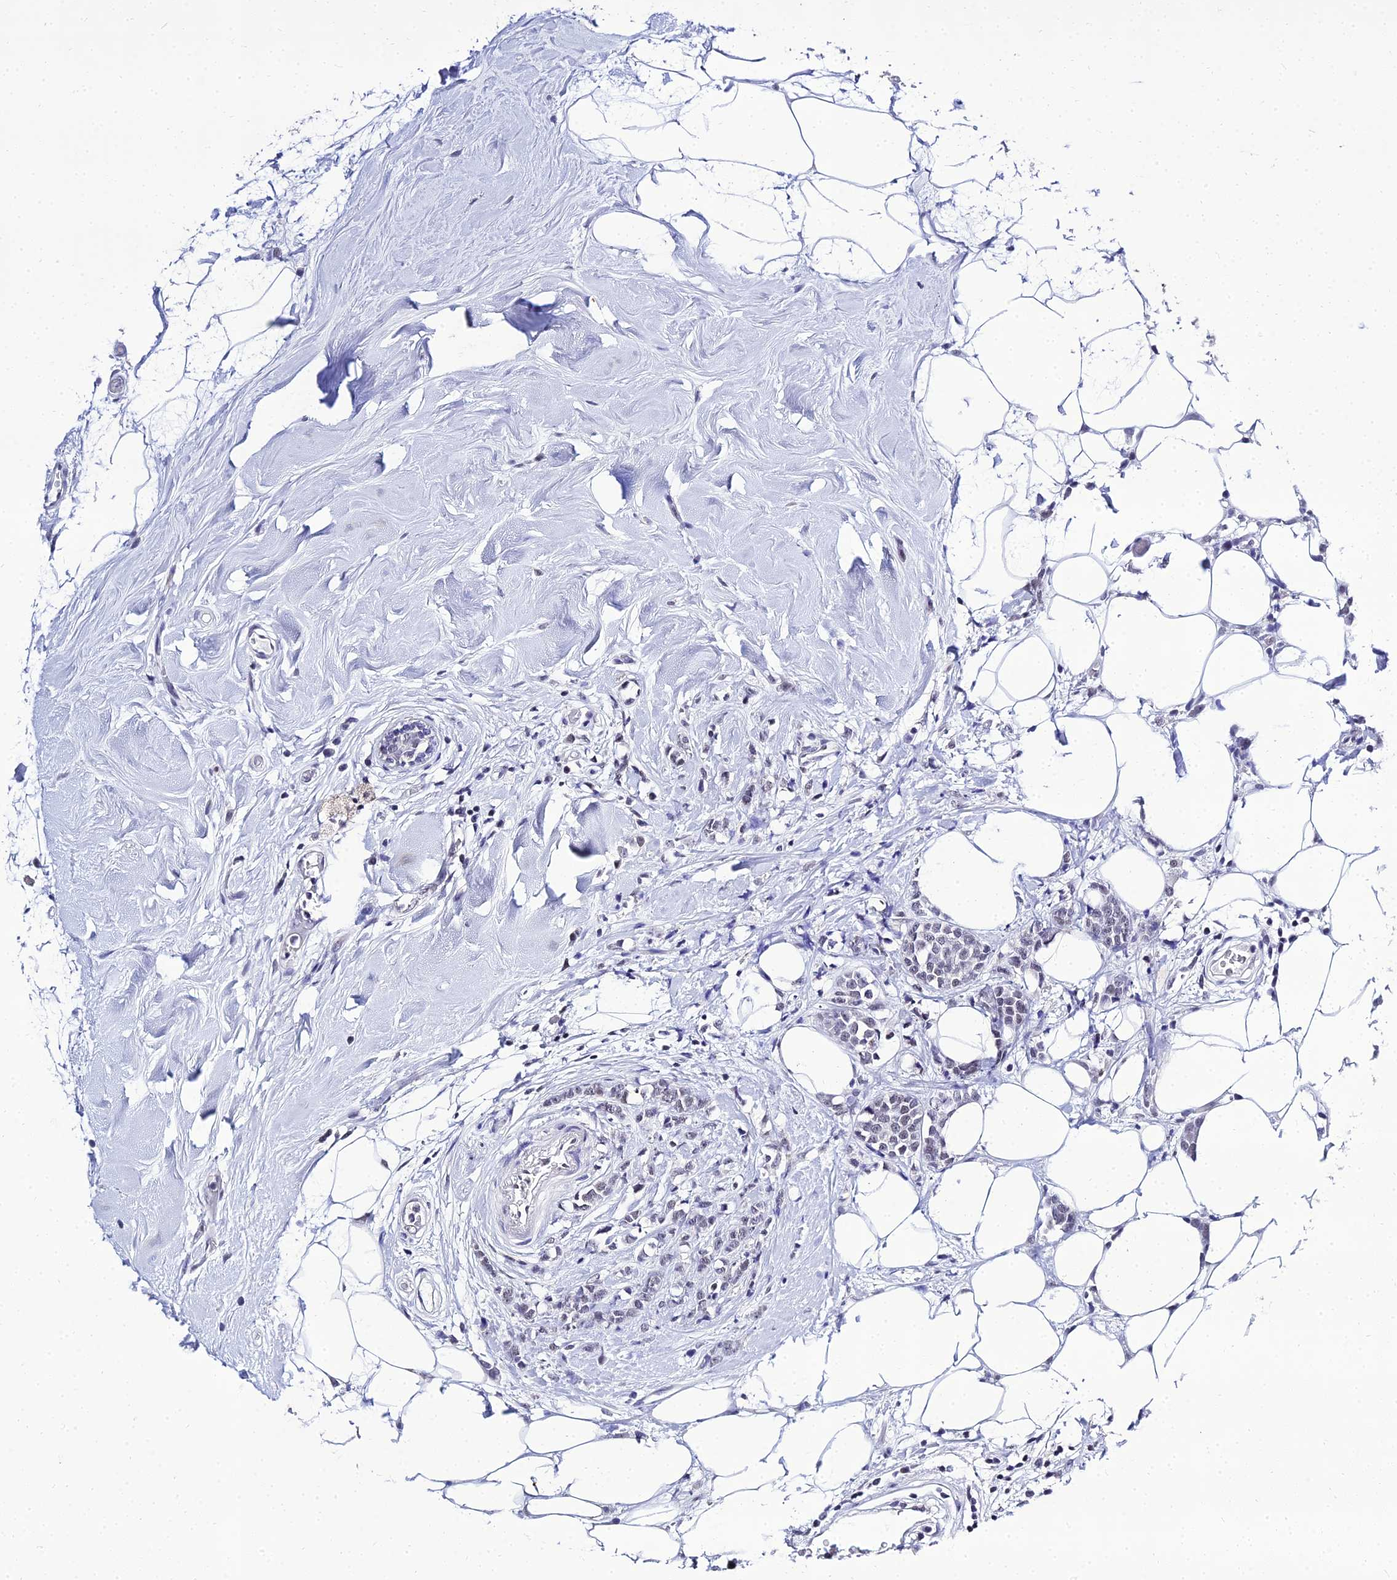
{"staining": {"intensity": "negative", "quantity": "none", "location": "none"}, "tissue": "breast cancer", "cell_type": "Tumor cells", "image_type": "cancer", "snomed": [{"axis": "morphology", "description": "Lobular carcinoma"}, {"axis": "topography", "description": "Breast"}], "caption": "A micrograph of human breast cancer is negative for staining in tumor cells. (DAB immunohistochemistry (IHC) with hematoxylin counter stain).", "gene": "PPP4R2", "patient": {"sex": "female", "age": 58}}